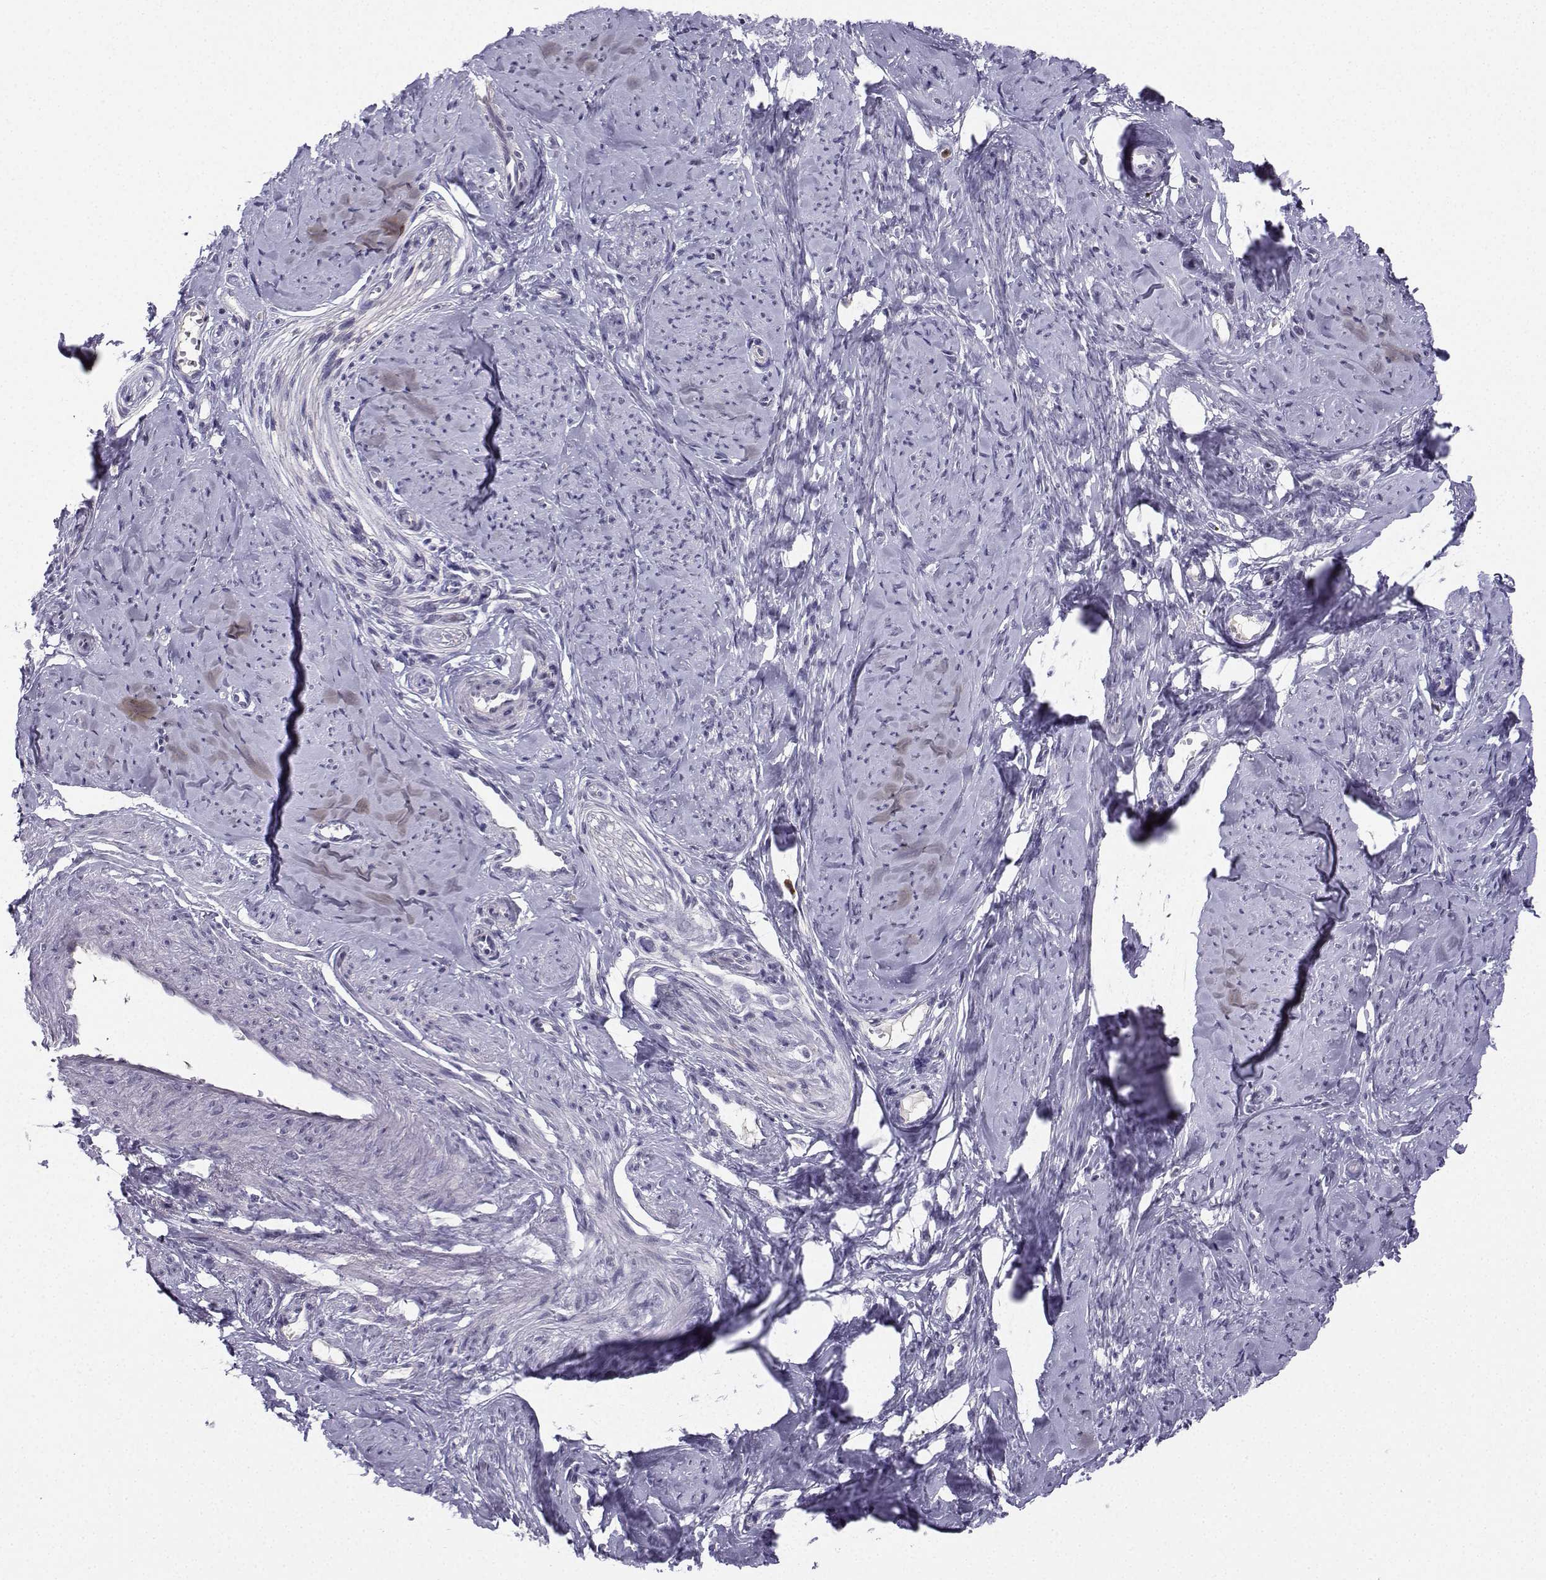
{"staining": {"intensity": "negative", "quantity": "none", "location": "none"}, "tissue": "smooth muscle", "cell_type": "Smooth muscle cells", "image_type": "normal", "snomed": [{"axis": "morphology", "description": "Normal tissue, NOS"}, {"axis": "topography", "description": "Smooth muscle"}], "caption": "This photomicrograph is of normal smooth muscle stained with immunohistochemistry (IHC) to label a protein in brown with the nuclei are counter-stained blue. There is no positivity in smooth muscle cells.", "gene": "CALY", "patient": {"sex": "female", "age": 48}}